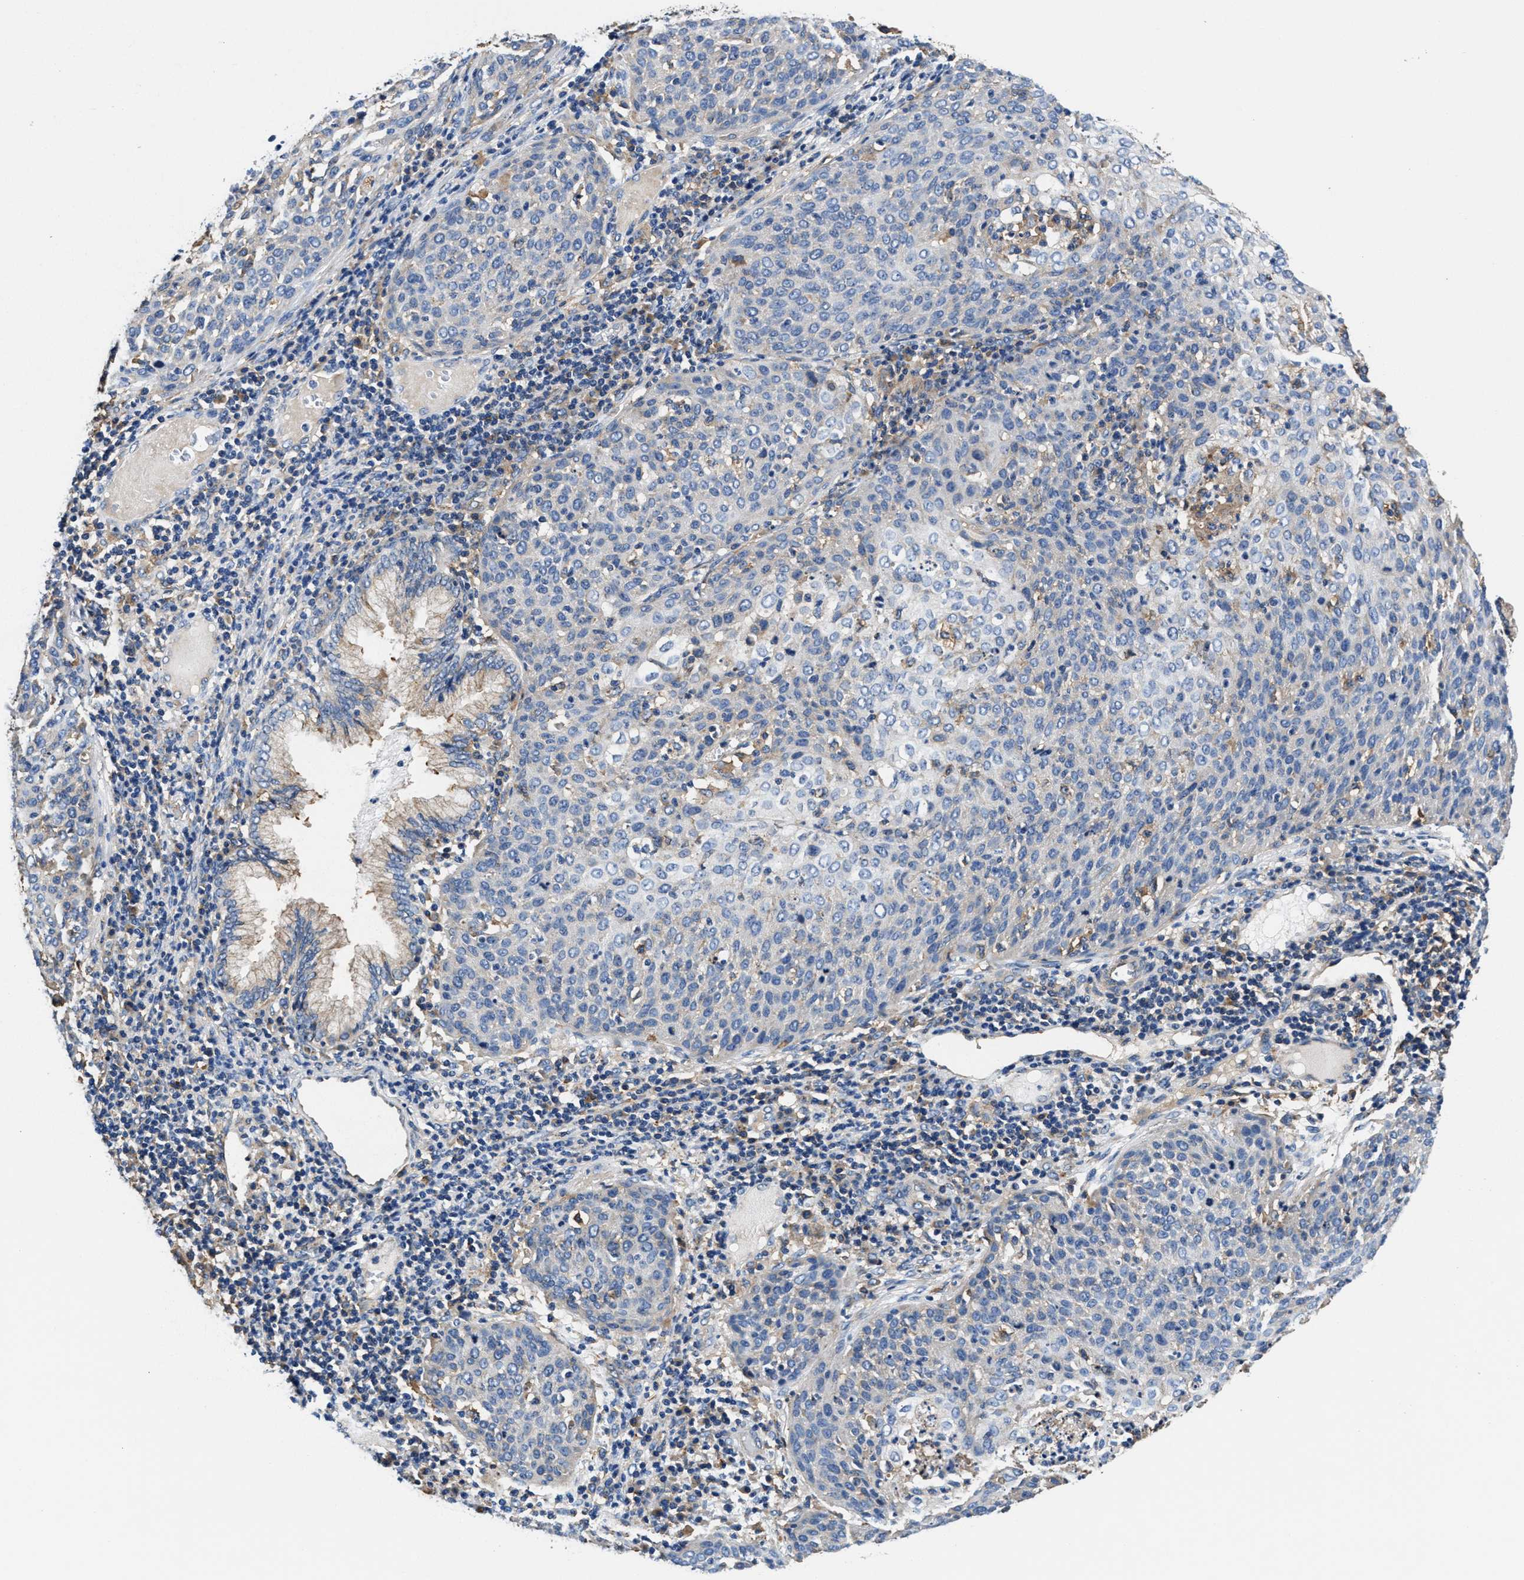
{"staining": {"intensity": "negative", "quantity": "none", "location": "none"}, "tissue": "cervical cancer", "cell_type": "Tumor cells", "image_type": "cancer", "snomed": [{"axis": "morphology", "description": "Squamous cell carcinoma, NOS"}, {"axis": "topography", "description": "Cervix"}], "caption": "Immunohistochemical staining of human cervical cancer shows no significant staining in tumor cells.", "gene": "PPP1R9B", "patient": {"sex": "female", "age": 38}}